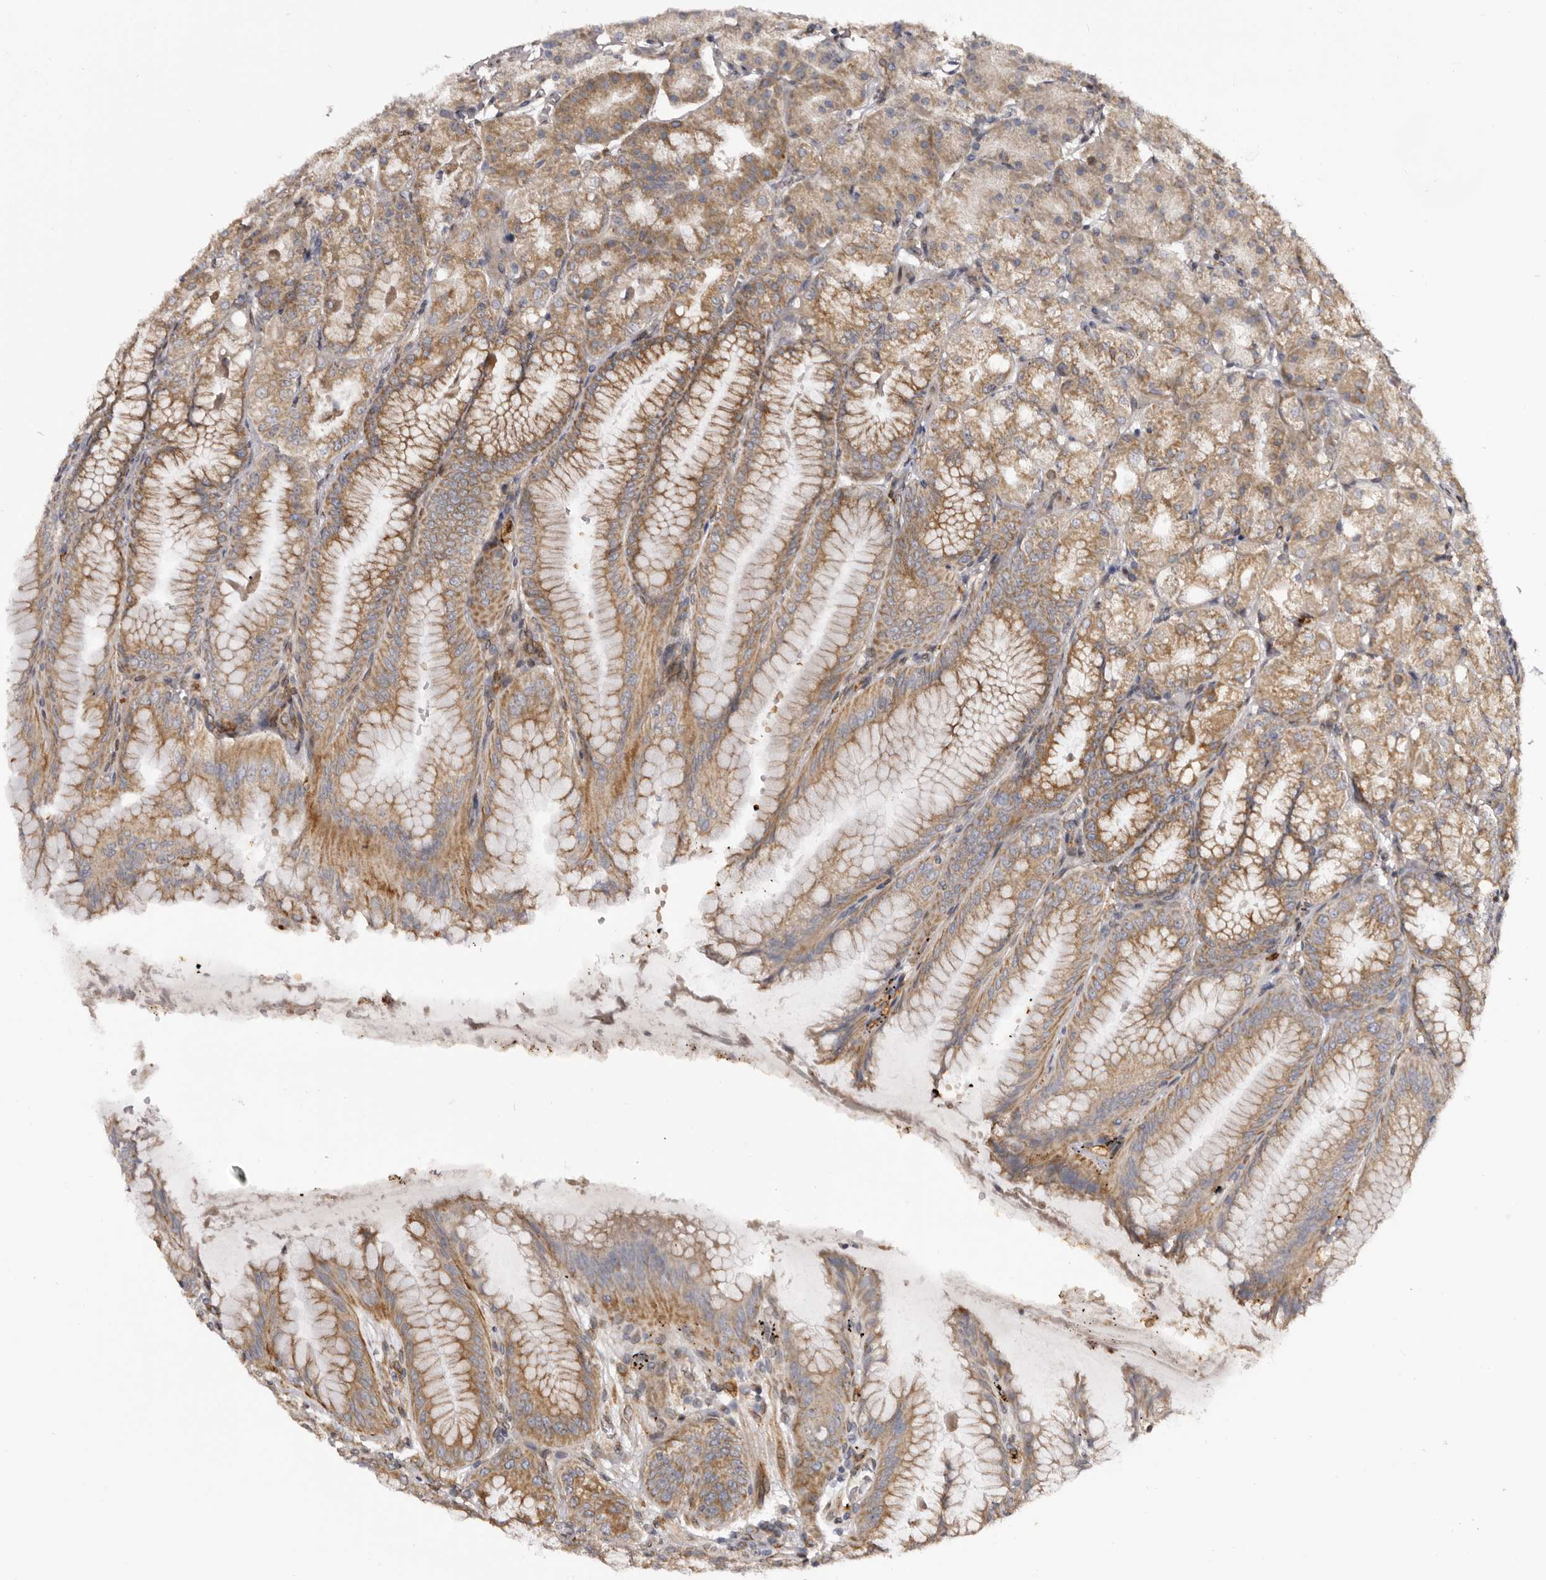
{"staining": {"intensity": "moderate", "quantity": ">75%", "location": "cytoplasmic/membranous"}, "tissue": "stomach", "cell_type": "Glandular cells", "image_type": "normal", "snomed": [{"axis": "morphology", "description": "Normal tissue, NOS"}, {"axis": "topography", "description": "Stomach, lower"}], "caption": "Protein positivity by immunohistochemistry reveals moderate cytoplasmic/membranous expression in about >75% of glandular cells in normal stomach.", "gene": "C4orf3", "patient": {"sex": "male", "age": 71}}